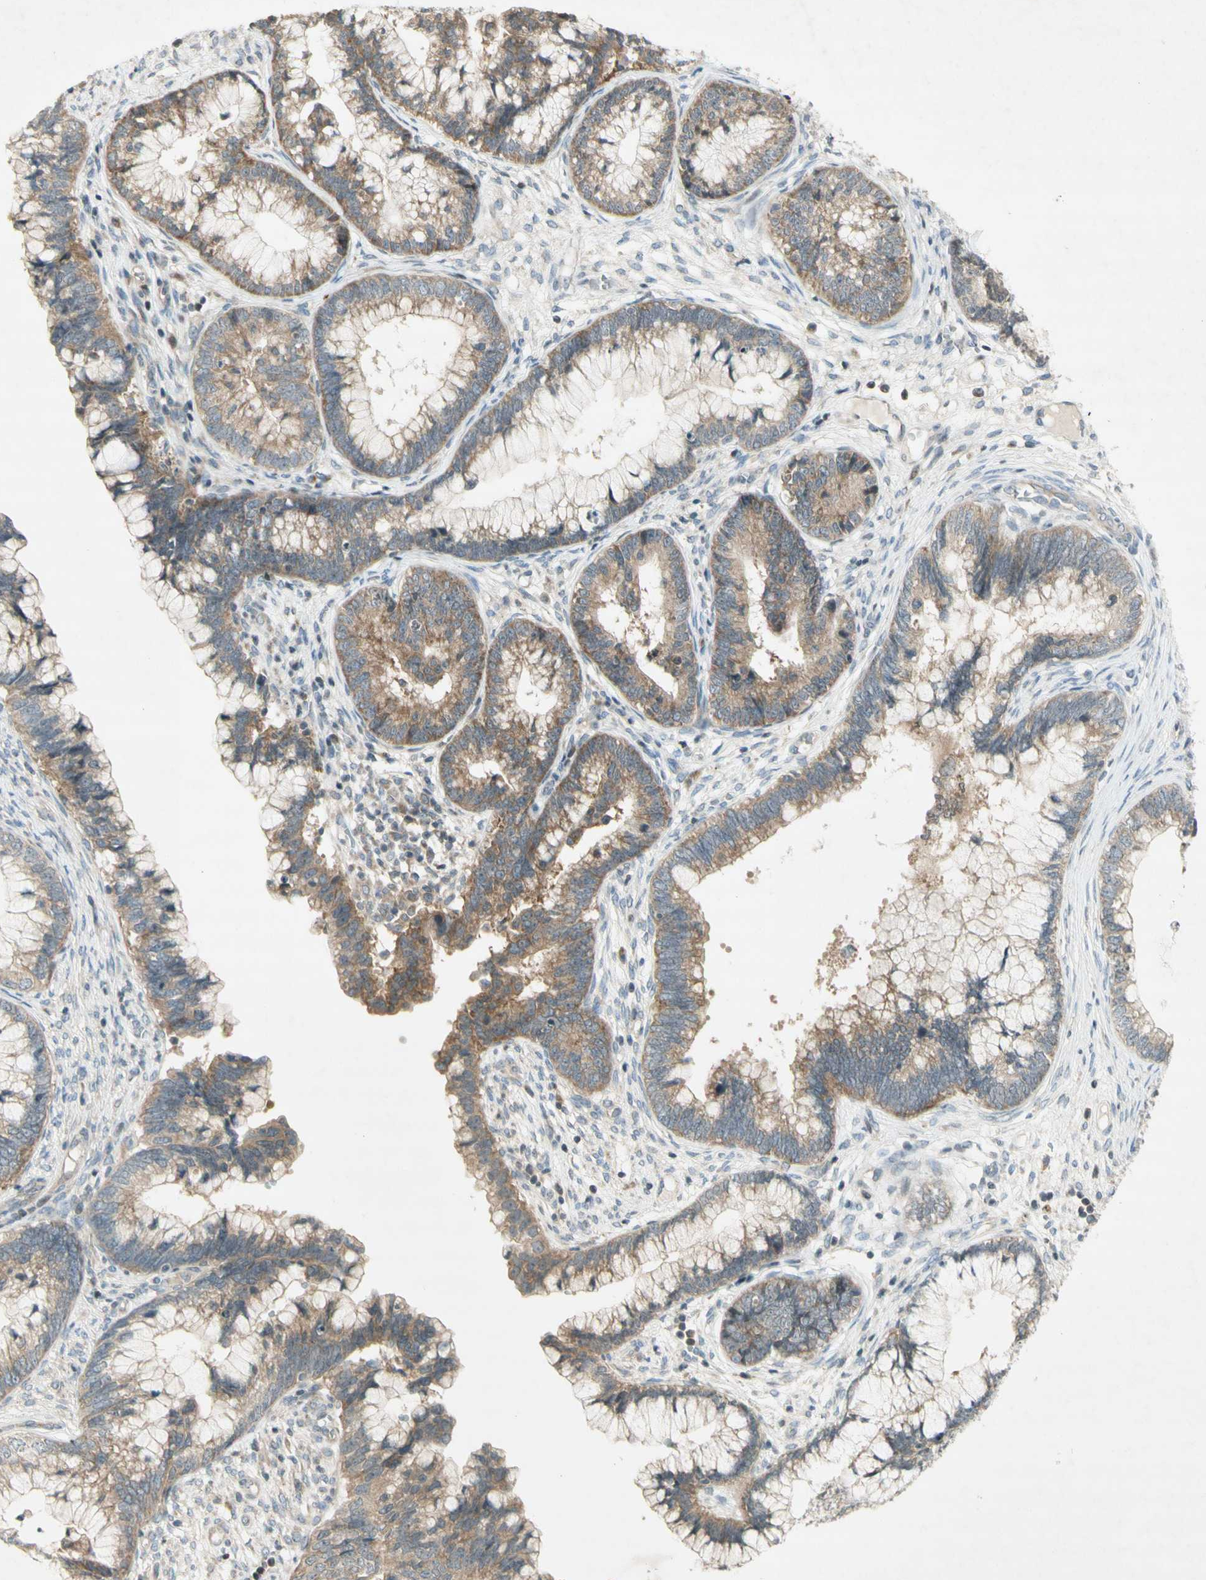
{"staining": {"intensity": "moderate", "quantity": "25%-75%", "location": "cytoplasmic/membranous"}, "tissue": "cervical cancer", "cell_type": "Tumor cells", "image_type": "cancer", "snomed": [{"axis": "morphology", "description": "Adenocarcinoma, NOS"}, {"axis": "topography", "description": "Cervix"}], "caption": "Cervical cancer stained for a protein (brown) exhibits moderate cytoplasmic/membranous positive staining in approximately 25%-75% of tumor cells.", "gene": "ETF1", "patient": {"sex": "female", "age": 44}}